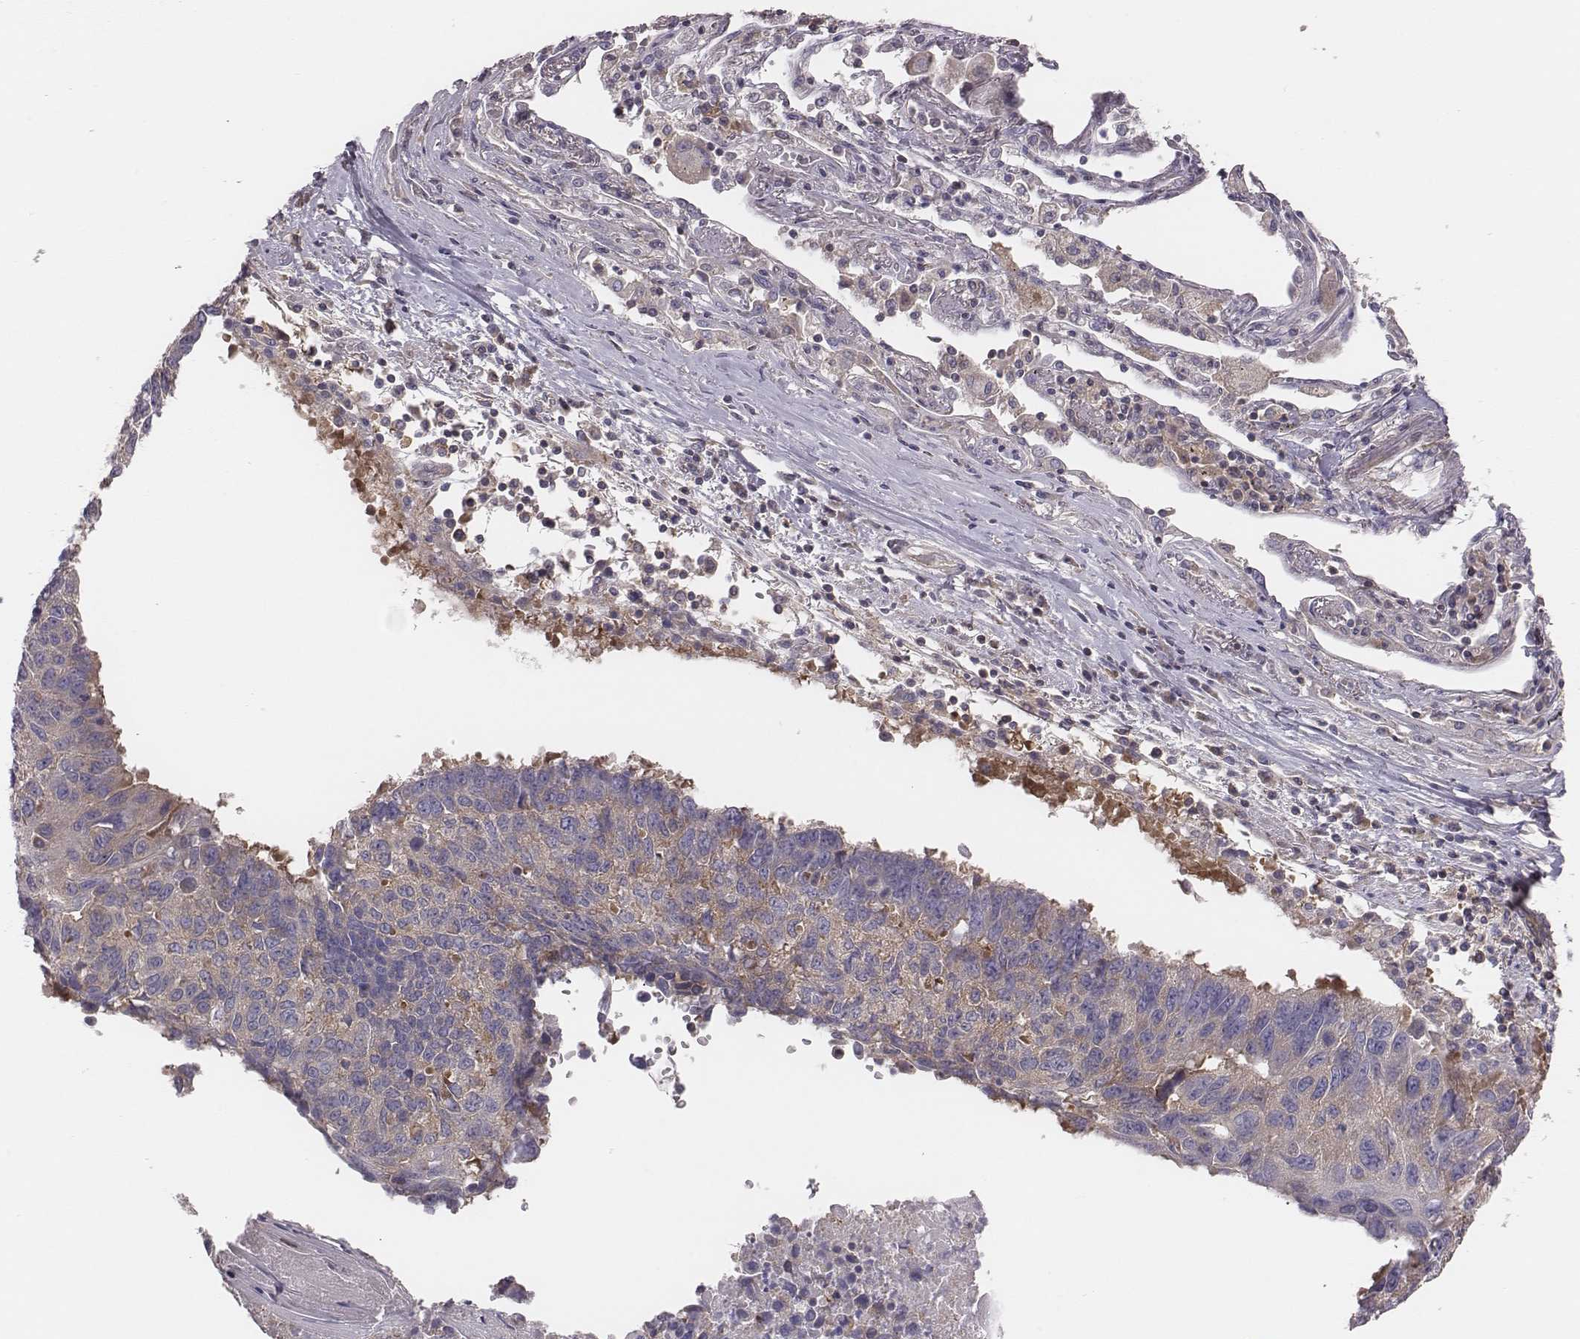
{"staining": {"intensity": "weak", "quantity": "25%-75%", "location": "cytoplasmic/membranous"}, "tissue": "lung cancer", "cell_type": "Tumor cells", "image_type": "cancer", "snomed": [{"axis": "morphology", "description": "Squamous cell carcinoma, NOS"}, {"axis": "topography", "description": "Lung"}], "caption": "The micrograph reveals a brown stain indicating the presence of a protein in the cytoplasmic/membranous of tumor cells in lung squamous cell carcinoma.", "gene": "CAD", "patient": {"sex": "male", "age": 73}}